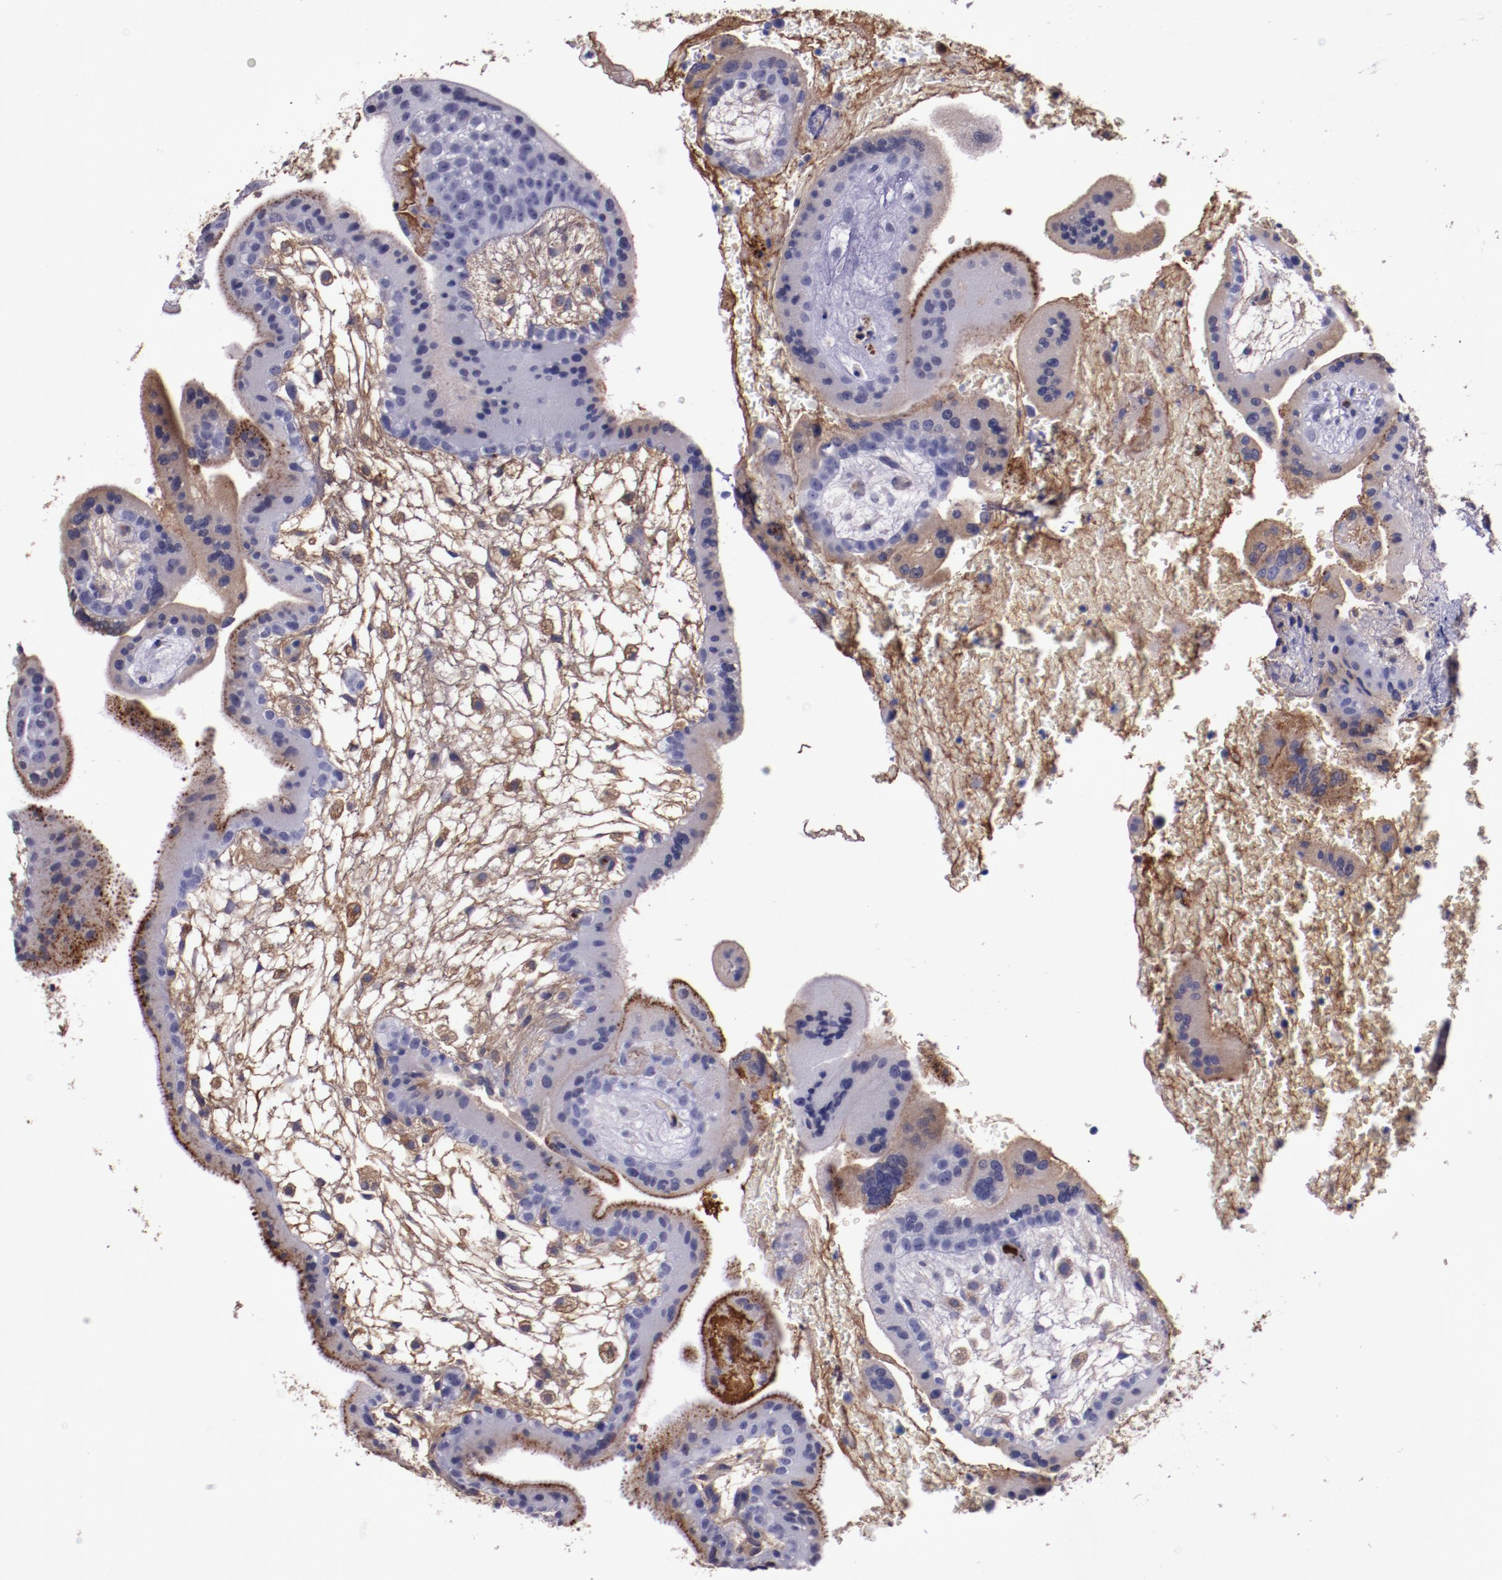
{"staining": {"intensity": "weak", "quantity": ">75%", "location": "cytoplasmic/membranous"}, "tissue": "placenta", "cell_type": "Trophoblastic cells", "image_type": "normal", "snomed": [{"axis": "morphology", "description": "Normal tissue, NOS"}, {"axis": "topography", "description": "Placenta"}], "caption": "Unremarkable placenta demonstrates weak cytoplasmic/membranous staining in approximately >75% of trophoblastic cells The staining was performed using DAB, with brown indicating positive protein expression. Nuclei are stained blue with hematoxylin..", "gene": "A2M", "patient": {"sex": "female", "age": 35}}